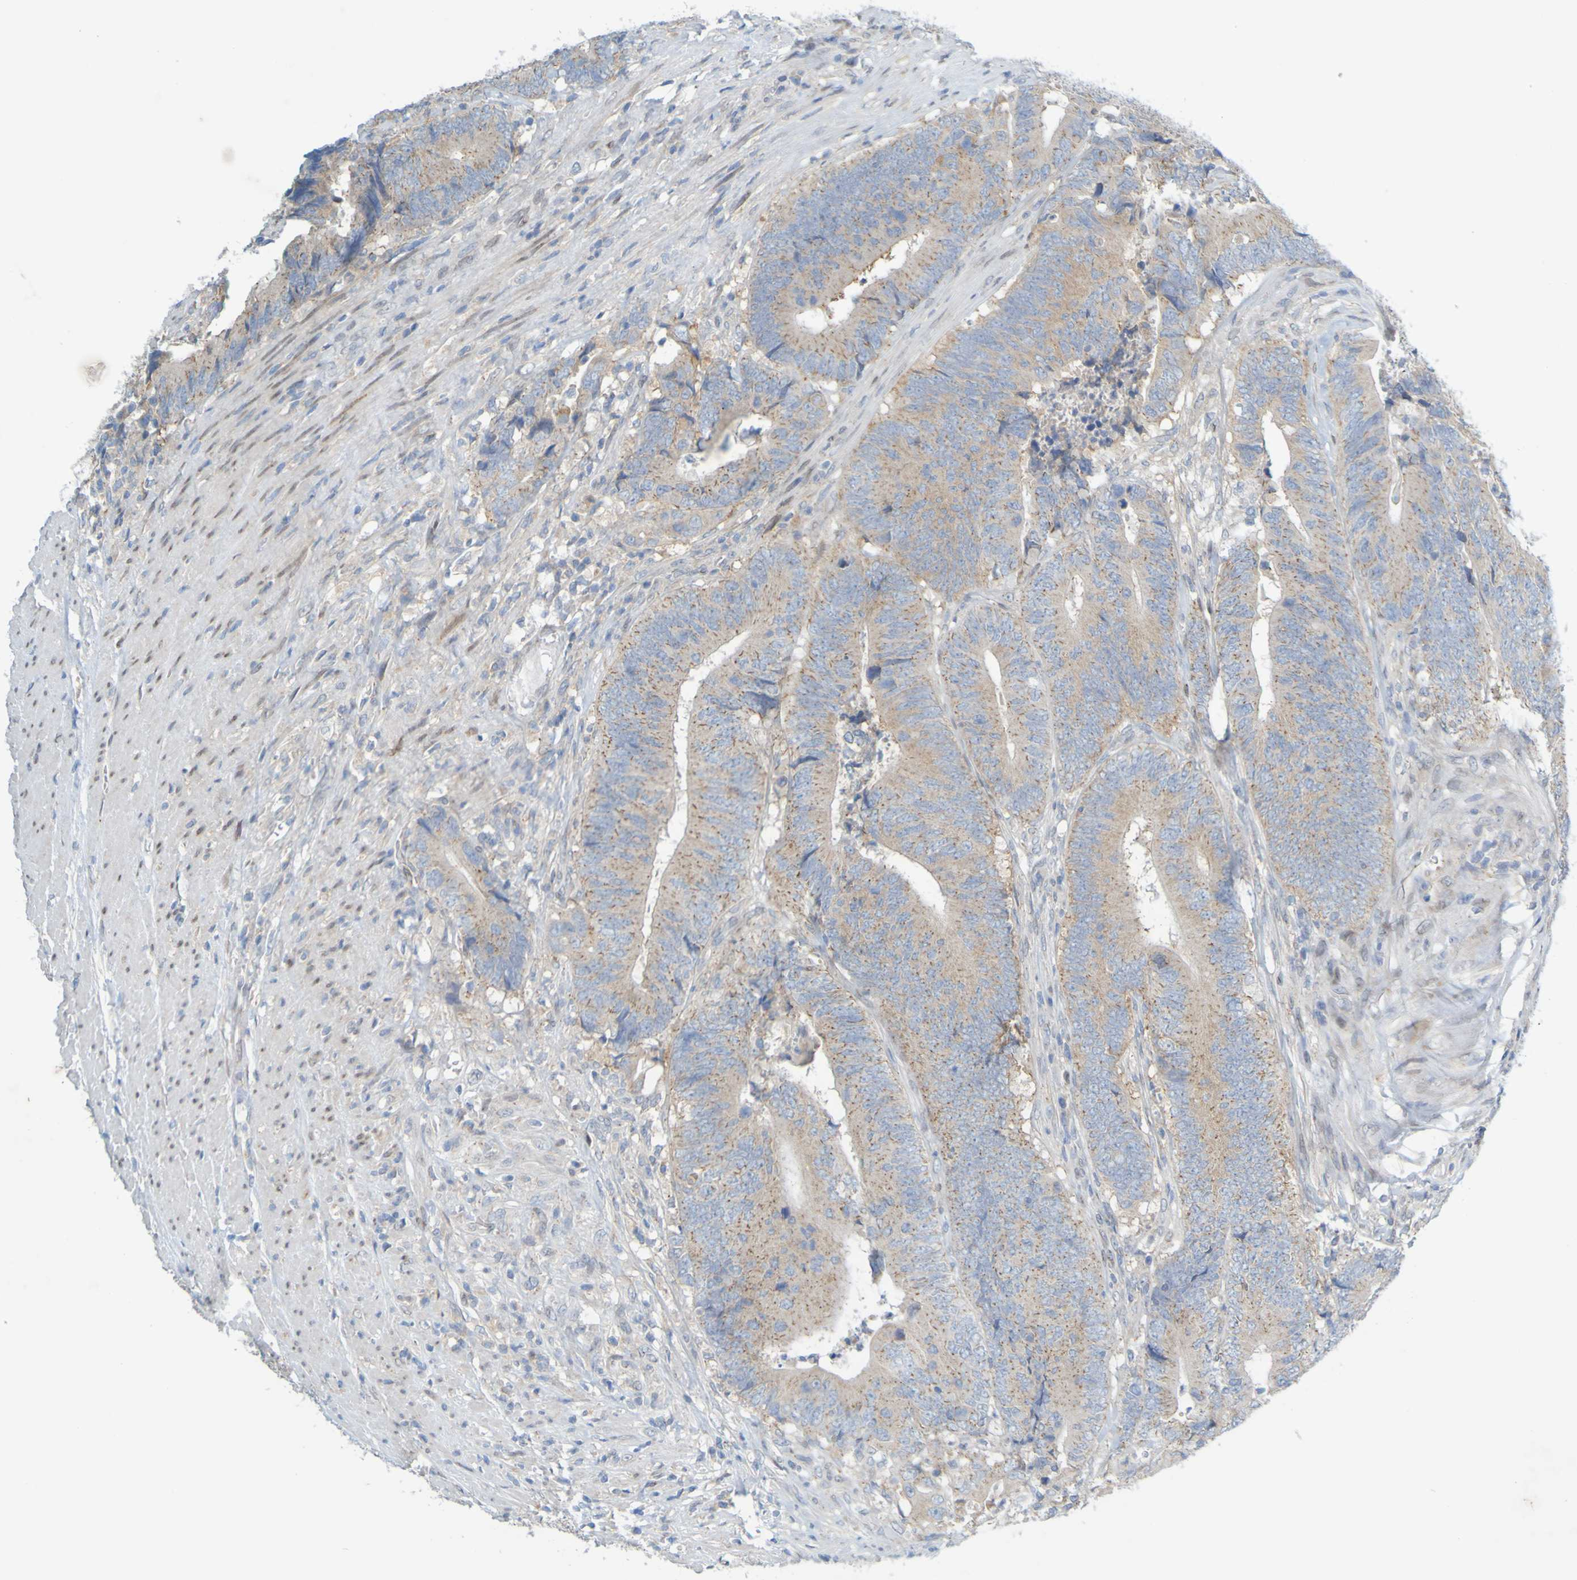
{"staining": {"intensity": "weak", "quantity": ">75%", "location": "cytoplasmic/membranous"}, "tissue": "colorectal cancer", "cell_type": "Tumor cells", "image_type": "cancer", "snomed": [{"axis": "morphology", "description": "Normal tissue, NOS"}, {"axis": "morphology", "description": "Adenocarcinoma, NOS"}, {"axis": "topography", "description": "Colon"}], "caption": "Immunohistochemistry (IHC) (DAB (3,3'-diaminobenzidine)) staining of human colorectal adenocarcinoma displays weak cytoplasmic/membranous protein expression in about >75% of tumor cells.", "gene": "MAG", "patient": {"sex": "male", "age": 56}}